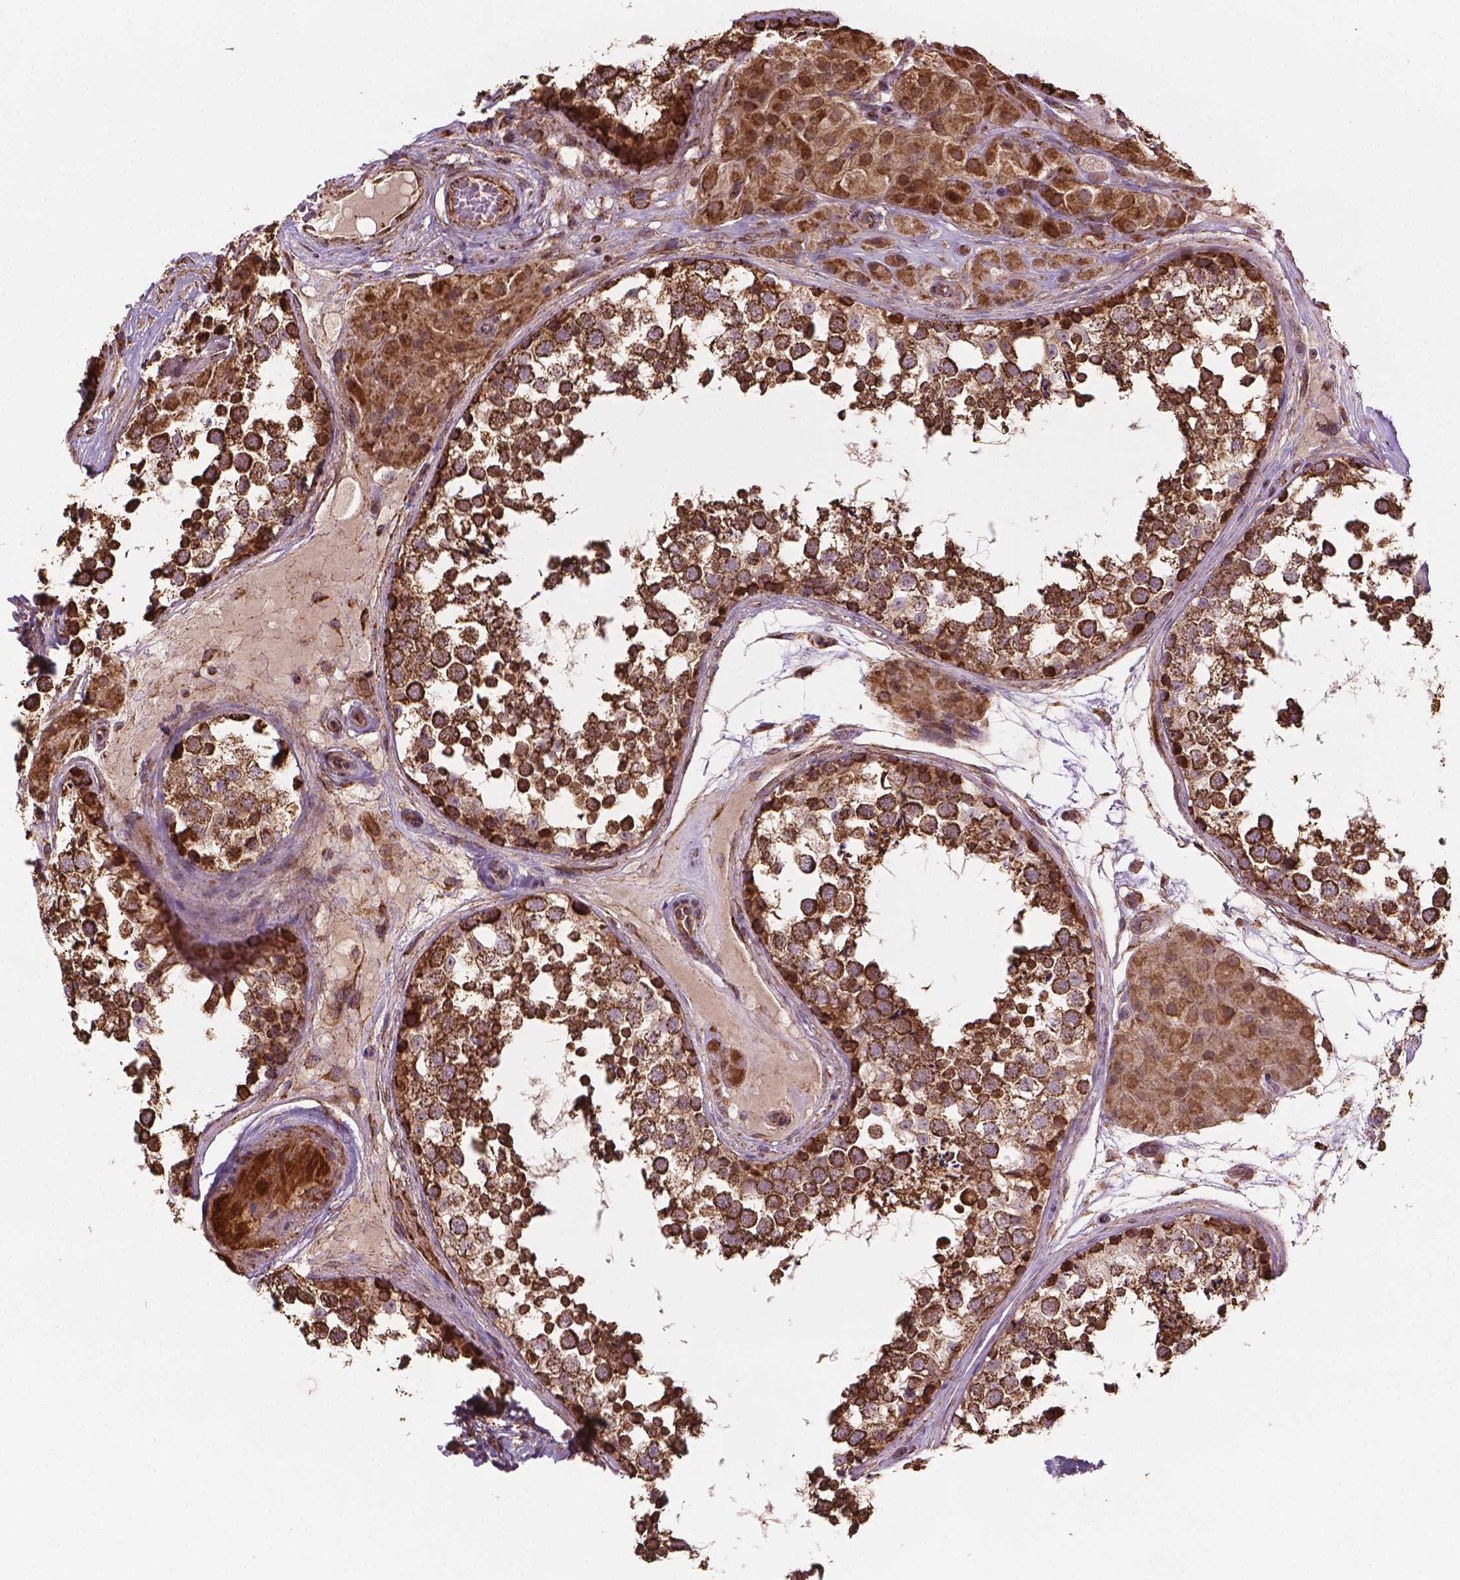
{"staining": {"intensity": "moderate", "quantity": ">75%", "location": "cytoplasmic/membranous"}, "tissue": "testis", "cell_type": "Cells in seminiferous ducts", "image_type": "normal", "snomed": [{"axis": "morphology", "description": "Normal tissue, NOS"}, {"axis": "morphology", "description": "Seminoma, NOS"}, {"axis": "topography", "description": "Testis"}], "caption": "The immunohistochemical stain labels moderate cytoplasmic/membranous expression in cells in seminiferous ducts of normal testis.", "gene": "HS3ST3A1", "patient": {"sex": "male", "age": 65}}